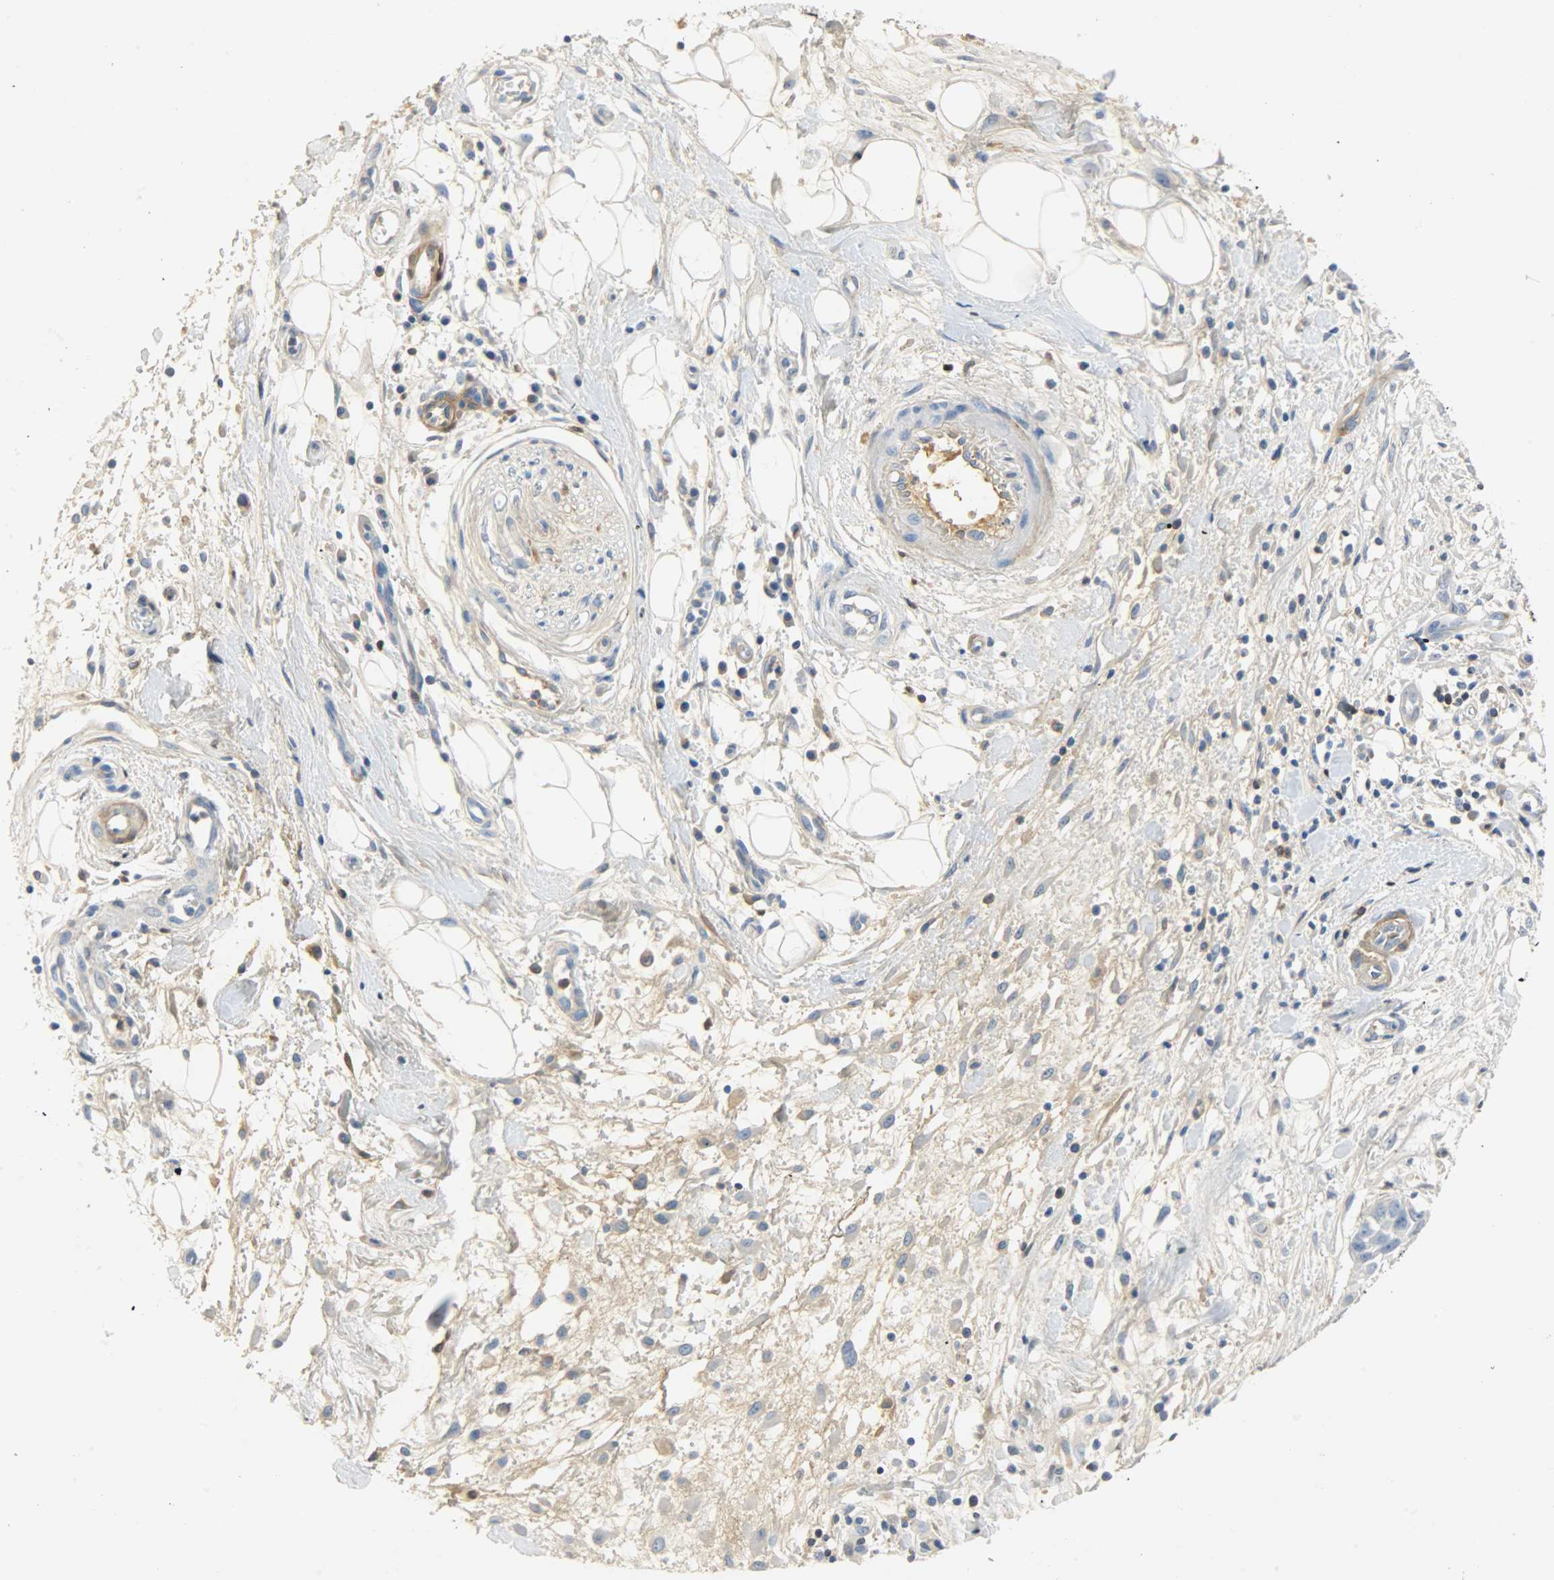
{"staining": {"intensity": "negative", "quantity": "none", "location": "none"}, "tissue": "pancreatic cancer", "cell_type": "Tumor cells", "image_type": "cancer", "snomed": [{"axis": "morphology", "description": "Adenocarcinoma, NOS"}, {"axis": "topography", "description": "Pancreas"}], "caption": "Immunohistochemistry (IHC) of pancreatic cancer (adenocarcinoma) demonstrates no positivity in tumor cells.", "gene": "CRP", "patient": {"sex": "female", "age": 60}}